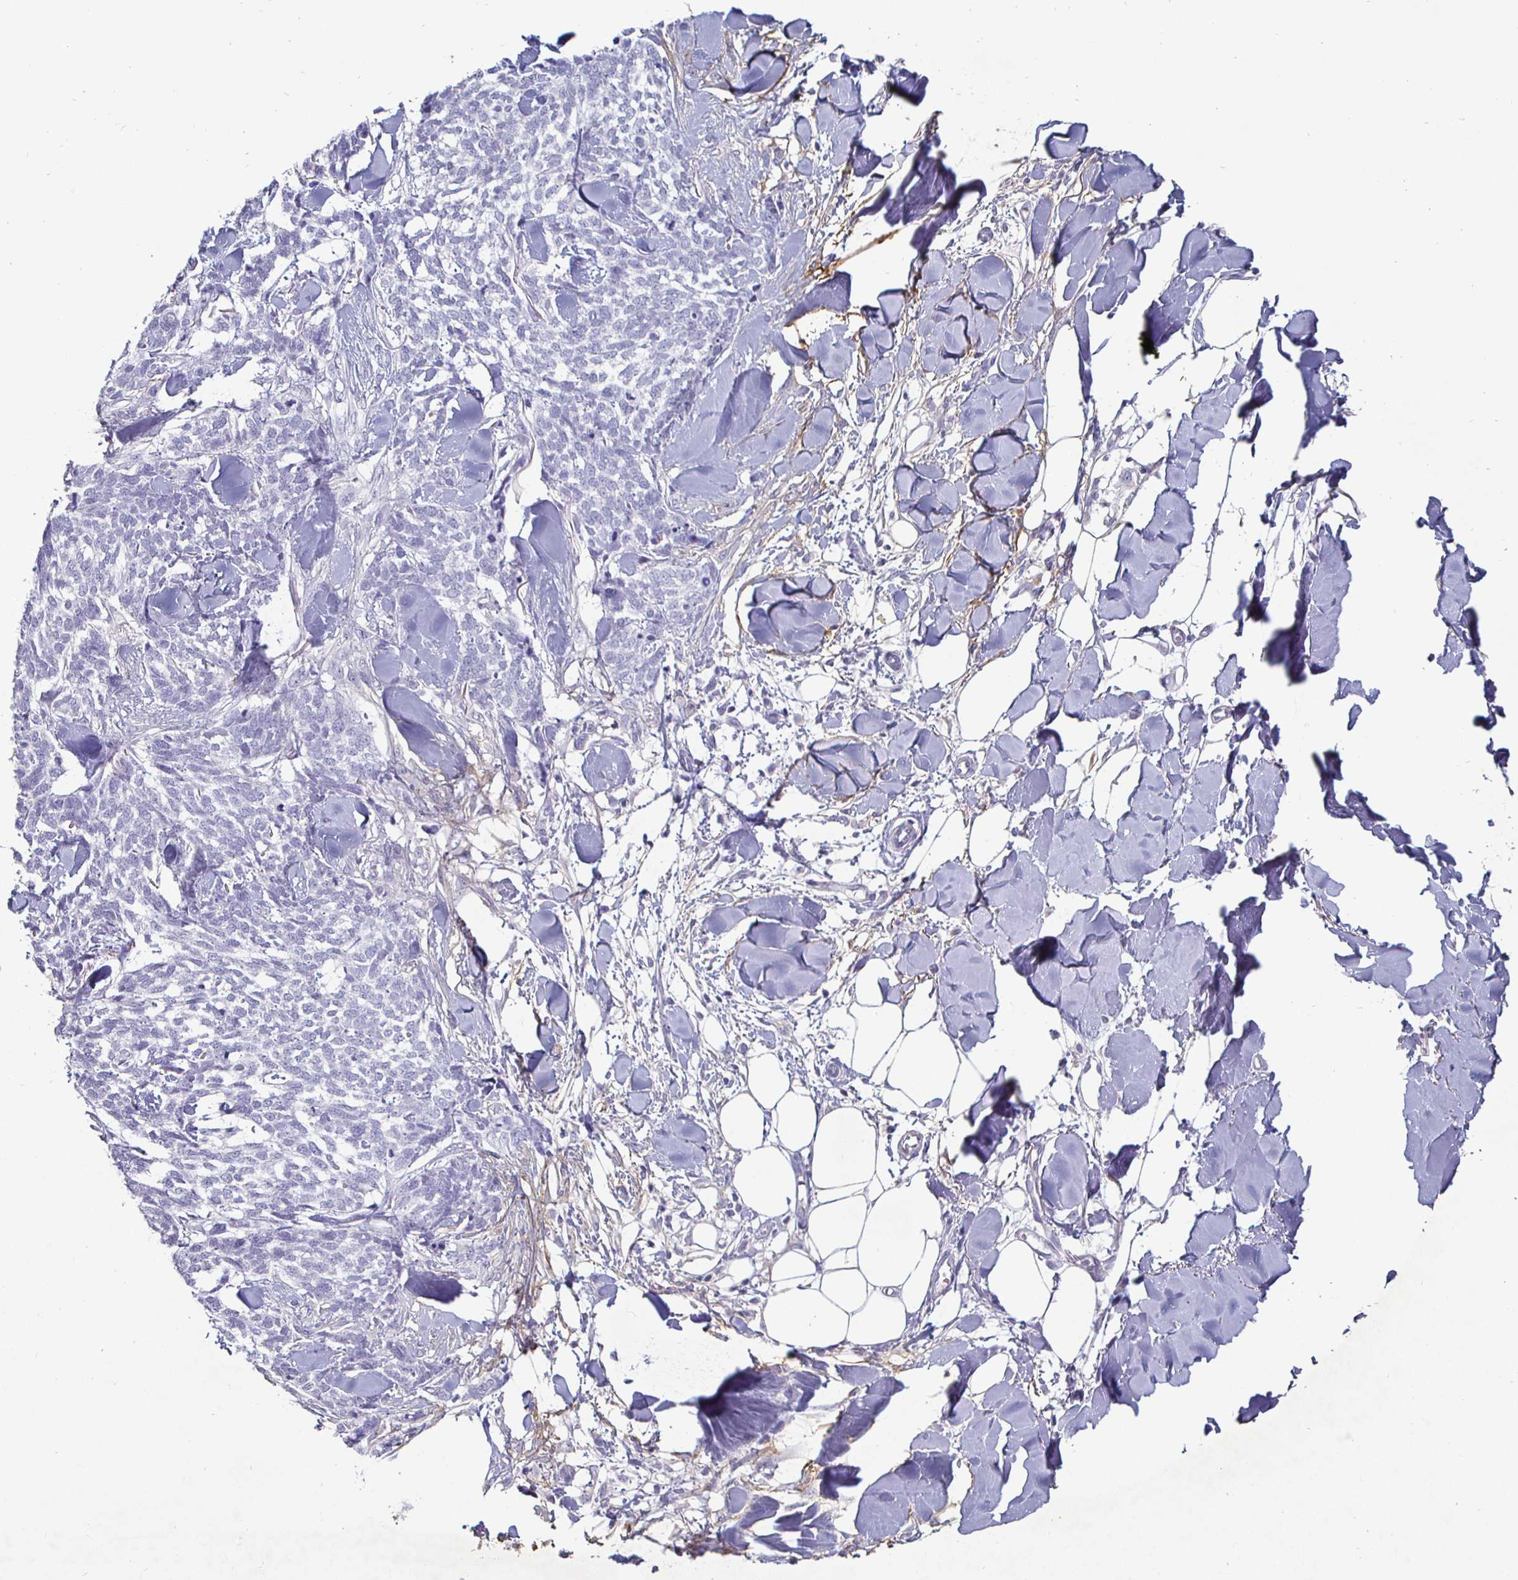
{"staining": {"intensity": "negative", "quantity": "none", "location": "none"}, "tissue": "skin cancer", "cell_type": "Tumor cells", "image_type": "cancer", "snomed": [{"axis": "morphology", "description": "Basal cell carcinoma"}, {"axis": "topography", "description": "Skin"}], "caption": "The photomicrograph shows no staining of tumor cells in basal cell carcinoma (skin).", "gene": "ENPP1", "patient": {"sex": "female", "age": 59}}